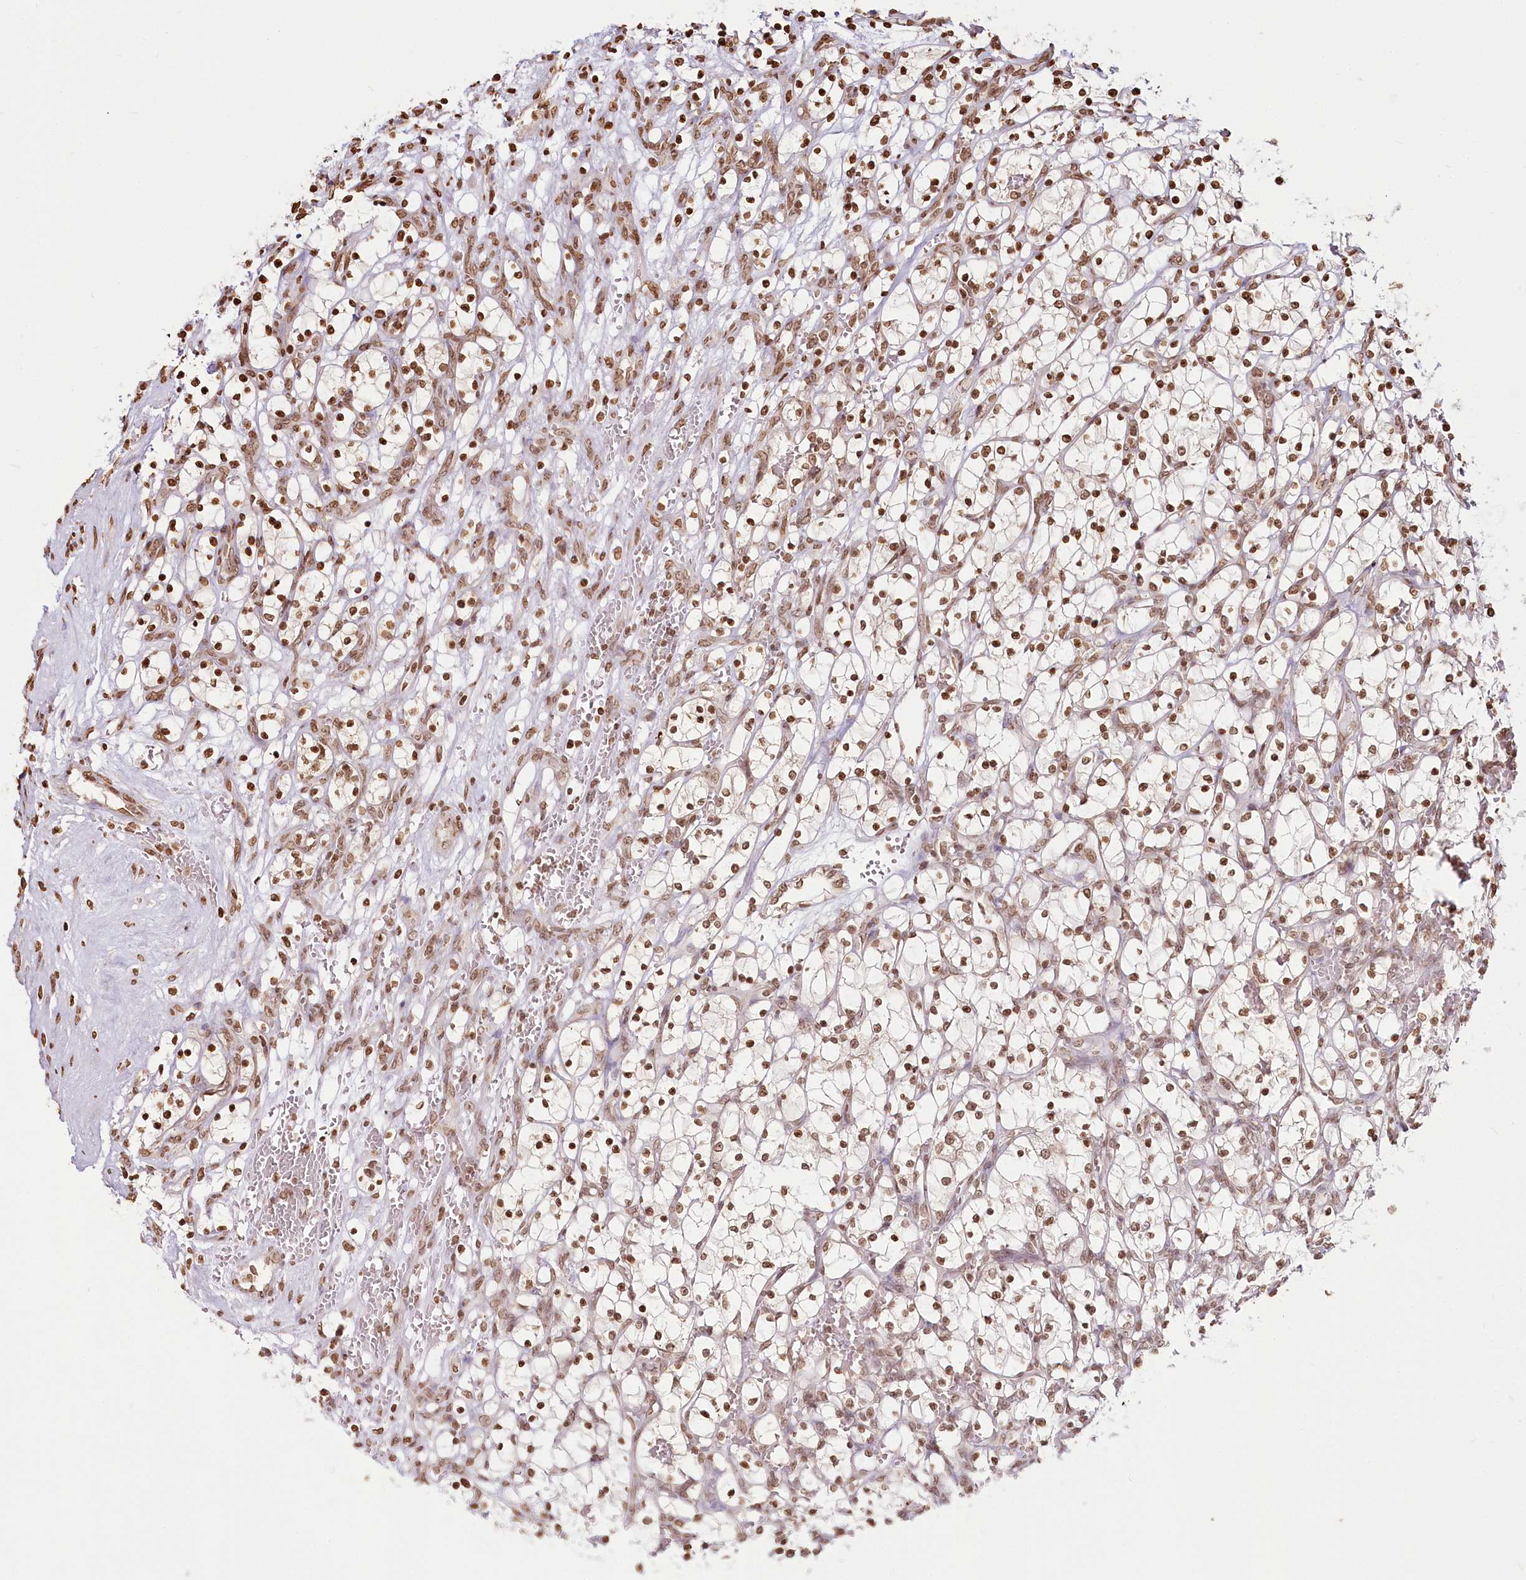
{"staining": {"intensity": "moderate", "quantity": ">75%", "location": "nuclear"}, "tissue": "renal cancer", "cell_type": "Tumor cells", "image_type": "cancer", "snomed": [{"axis": "morphology", "description": "Adenocarcinoma, NOS"}, {"axis": "topography", "description": "Kidney"}], "caption": "Renal adenocarcinoma stained with DAB (3,3'-diaminobenzidine) IHC exhibits medium levels of moderate nuclear expression in about >75% of tumor cells.", "gene": "FAM13A", "patient": {"sex": "female", "age": 69}}